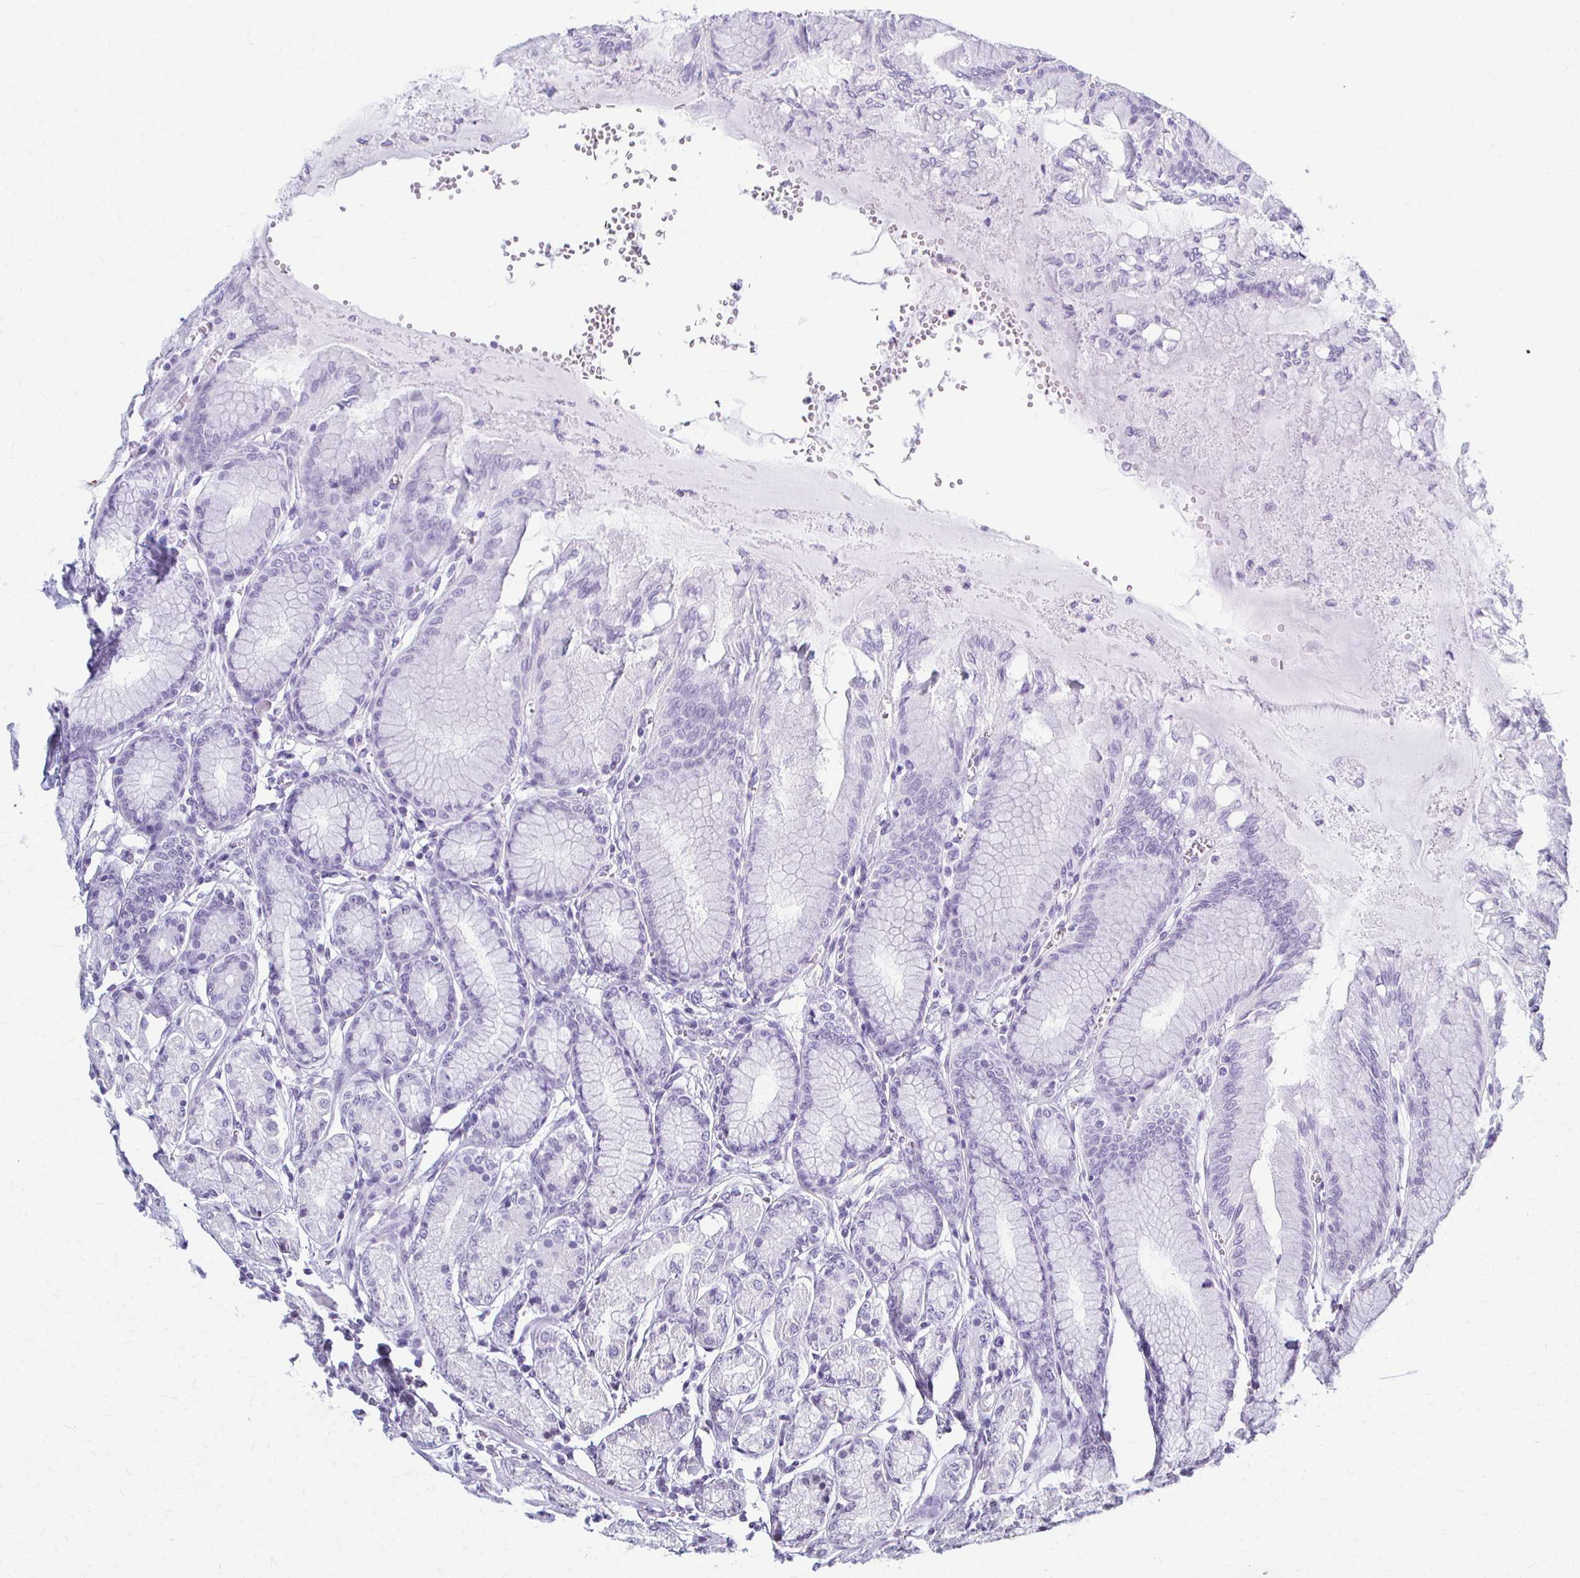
{"staining": {"intensity": "moderate", "quantity": "<25%", "location": "nuclear"}, "tissue": "stomach", "cell_type": "Glandular cells", "image_type": "normal", "snomed": [{"axis": "morphology", "description": "Normal tissue, NOS"}, {"axis": "topography", "description": "Stomach"}, {"axis": "topography", "description": "Stomach, lower"}], "caption": "Stomach stained with IHC demonstrates moderate nuclear expression in about <25% of glandular cells. (DAB IHC, brown staining for protein, blue staining for nuclei).", "gene": "HOXA9", "patient": {"sex": "male", "age": 76}}